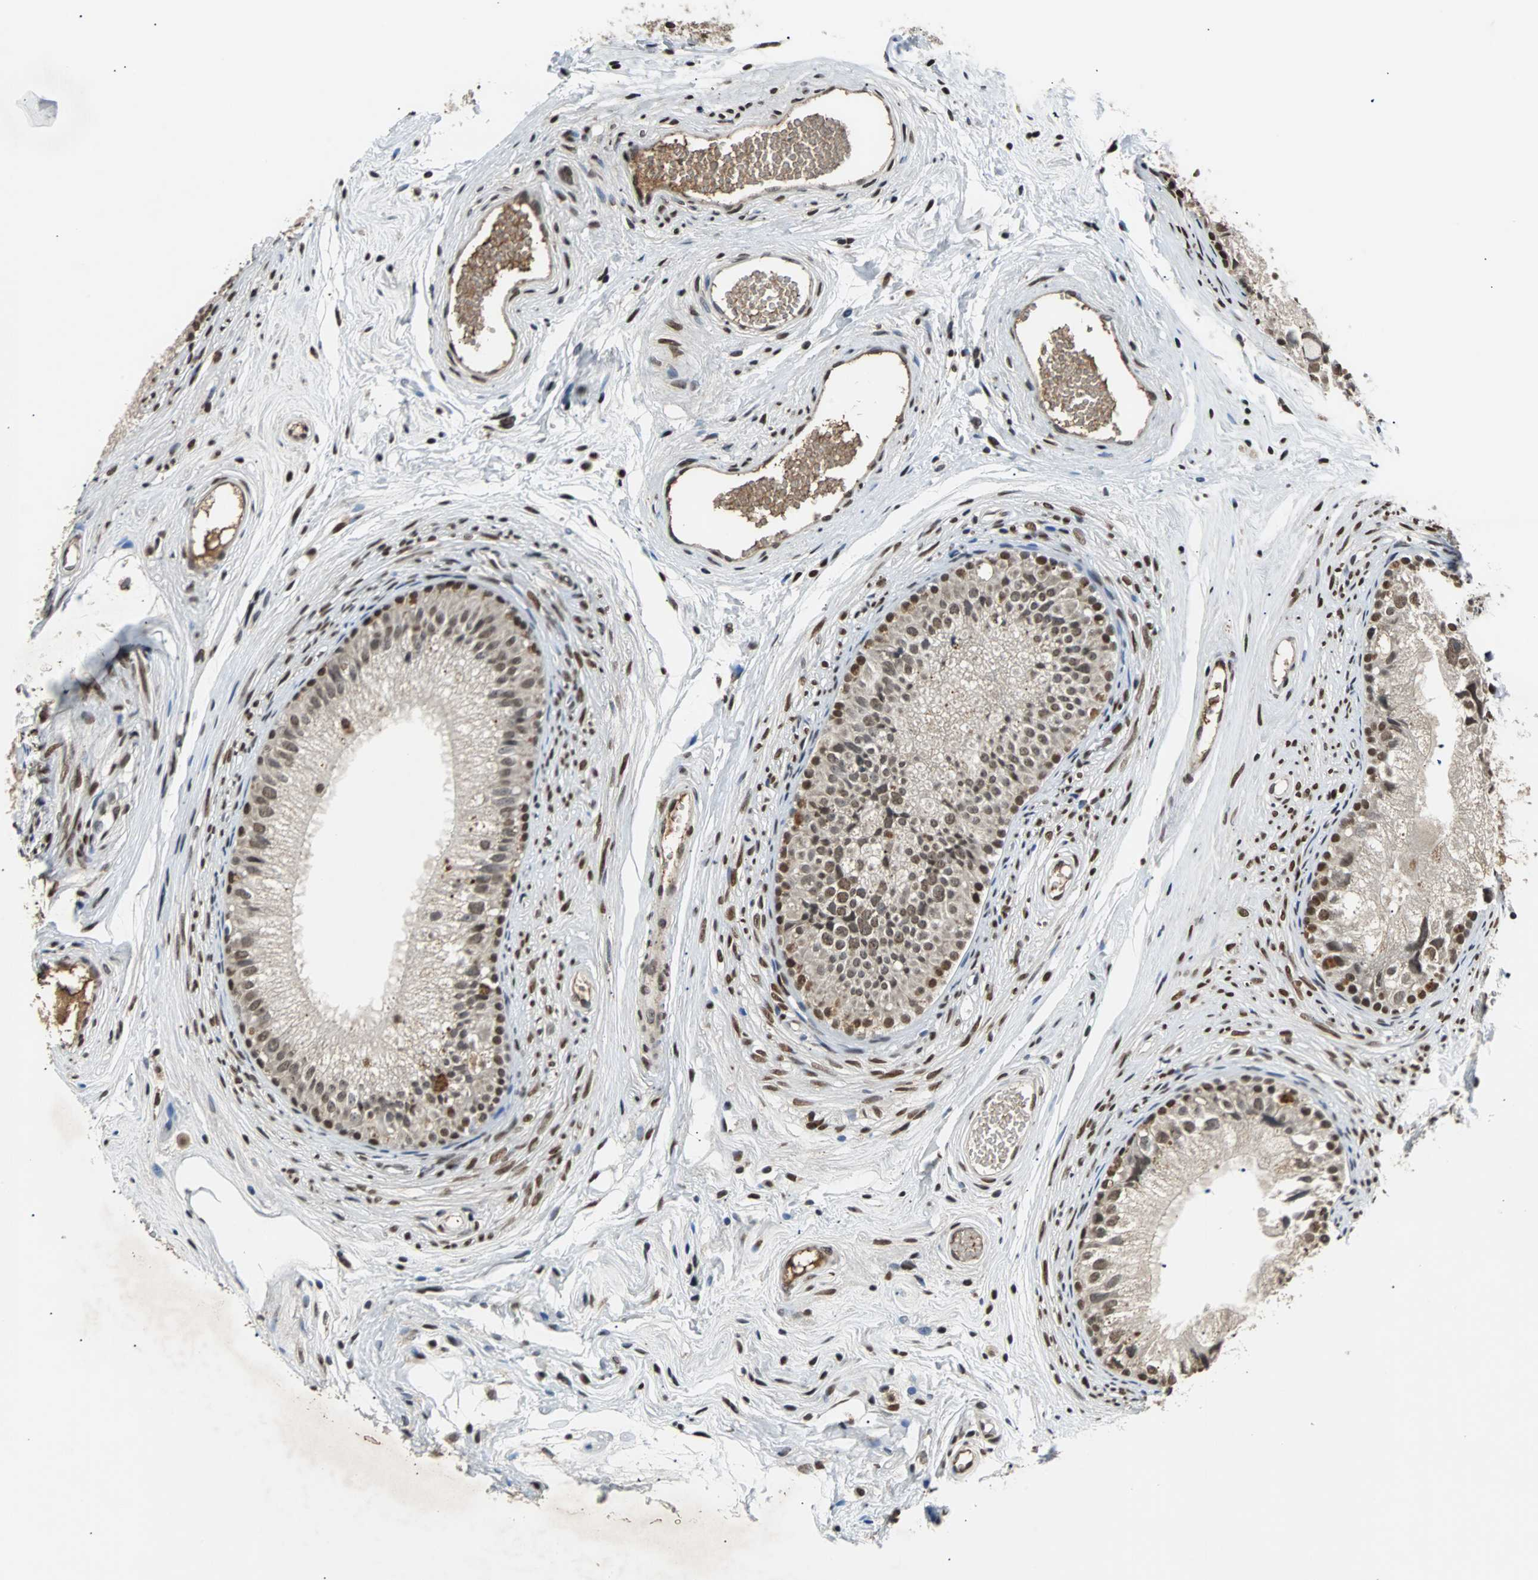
{"staining": {"intensity": "moderate", "quantity": ">75%", "location": "cytoplasmic/membranous,nuclear"}, "tissue": "epididymis", "cell_type": "Glandular cells", "image_type": "normal", "snomed": [{"axis": "morphology", "description": "Normal tissue, NOS"}, {"axis": "topography", "description": "Epididymis"}], "caption": "Protein expression analysis of normal epididymis reveals moderate cytoplasmic/membranous,nuclear positivity in approximately >75% of glandular cells.", "gene": "PHC1", "patient": {"sex": "male", "age": 56}}